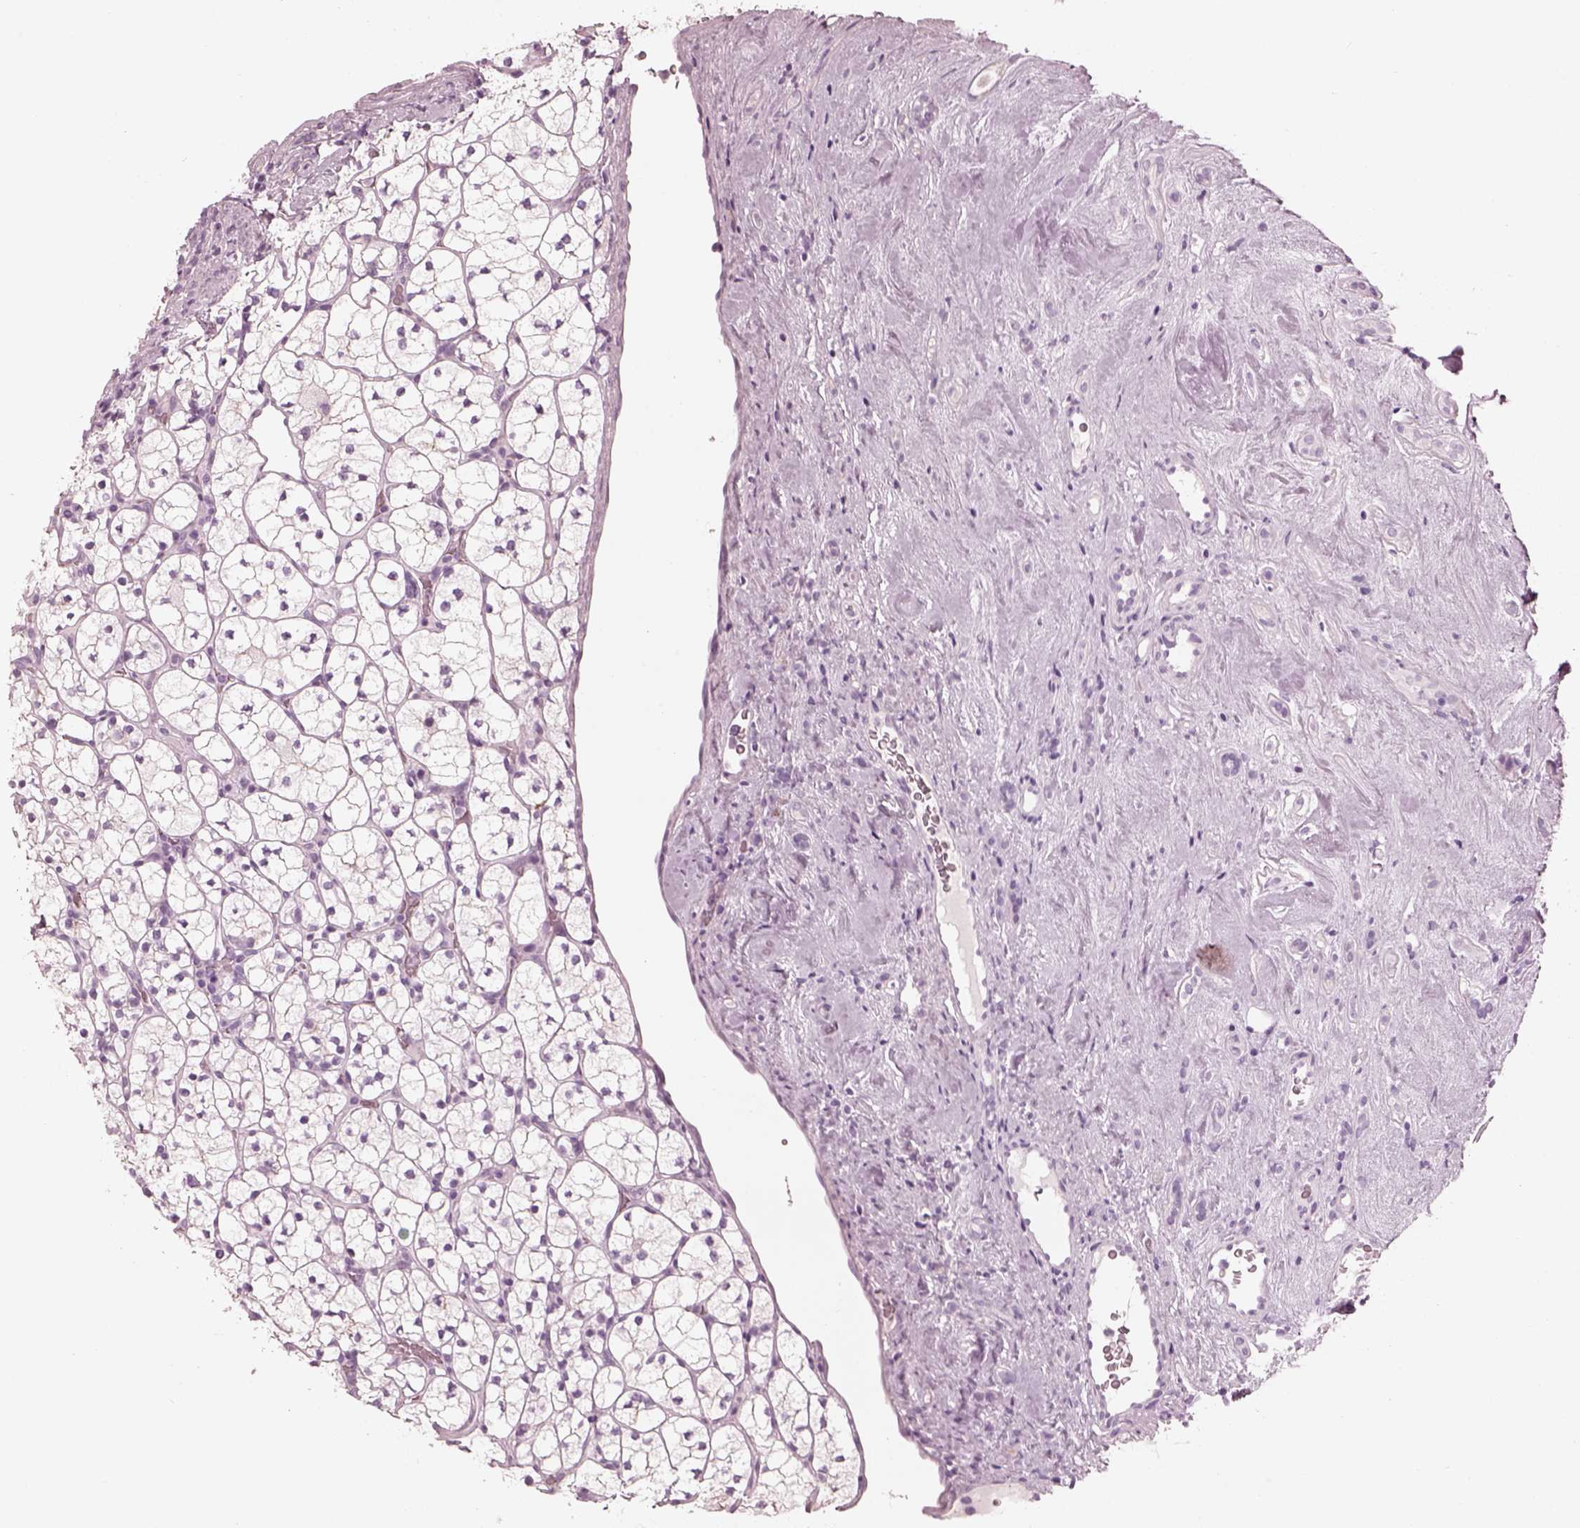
{"staining": {"intensity": "negative", "quantity": "none", "location": "none"}, "tissue": "renal cancer", "cell_type": "Tumor cells", "image_type": "cancer", "snomed": [{"axis": "morphology", "description": "Adenocarcinoma, NOS"}, {"axis": "topography", "description": "Kidney"}], "caption": "Human renal cancer (adenocarcinoma) stained for a protein using immunohistochemistry (IHC) displays no expression in tumor cells.", "gene": "FABP9", "patient": {"sex": "female", "age": 89}}